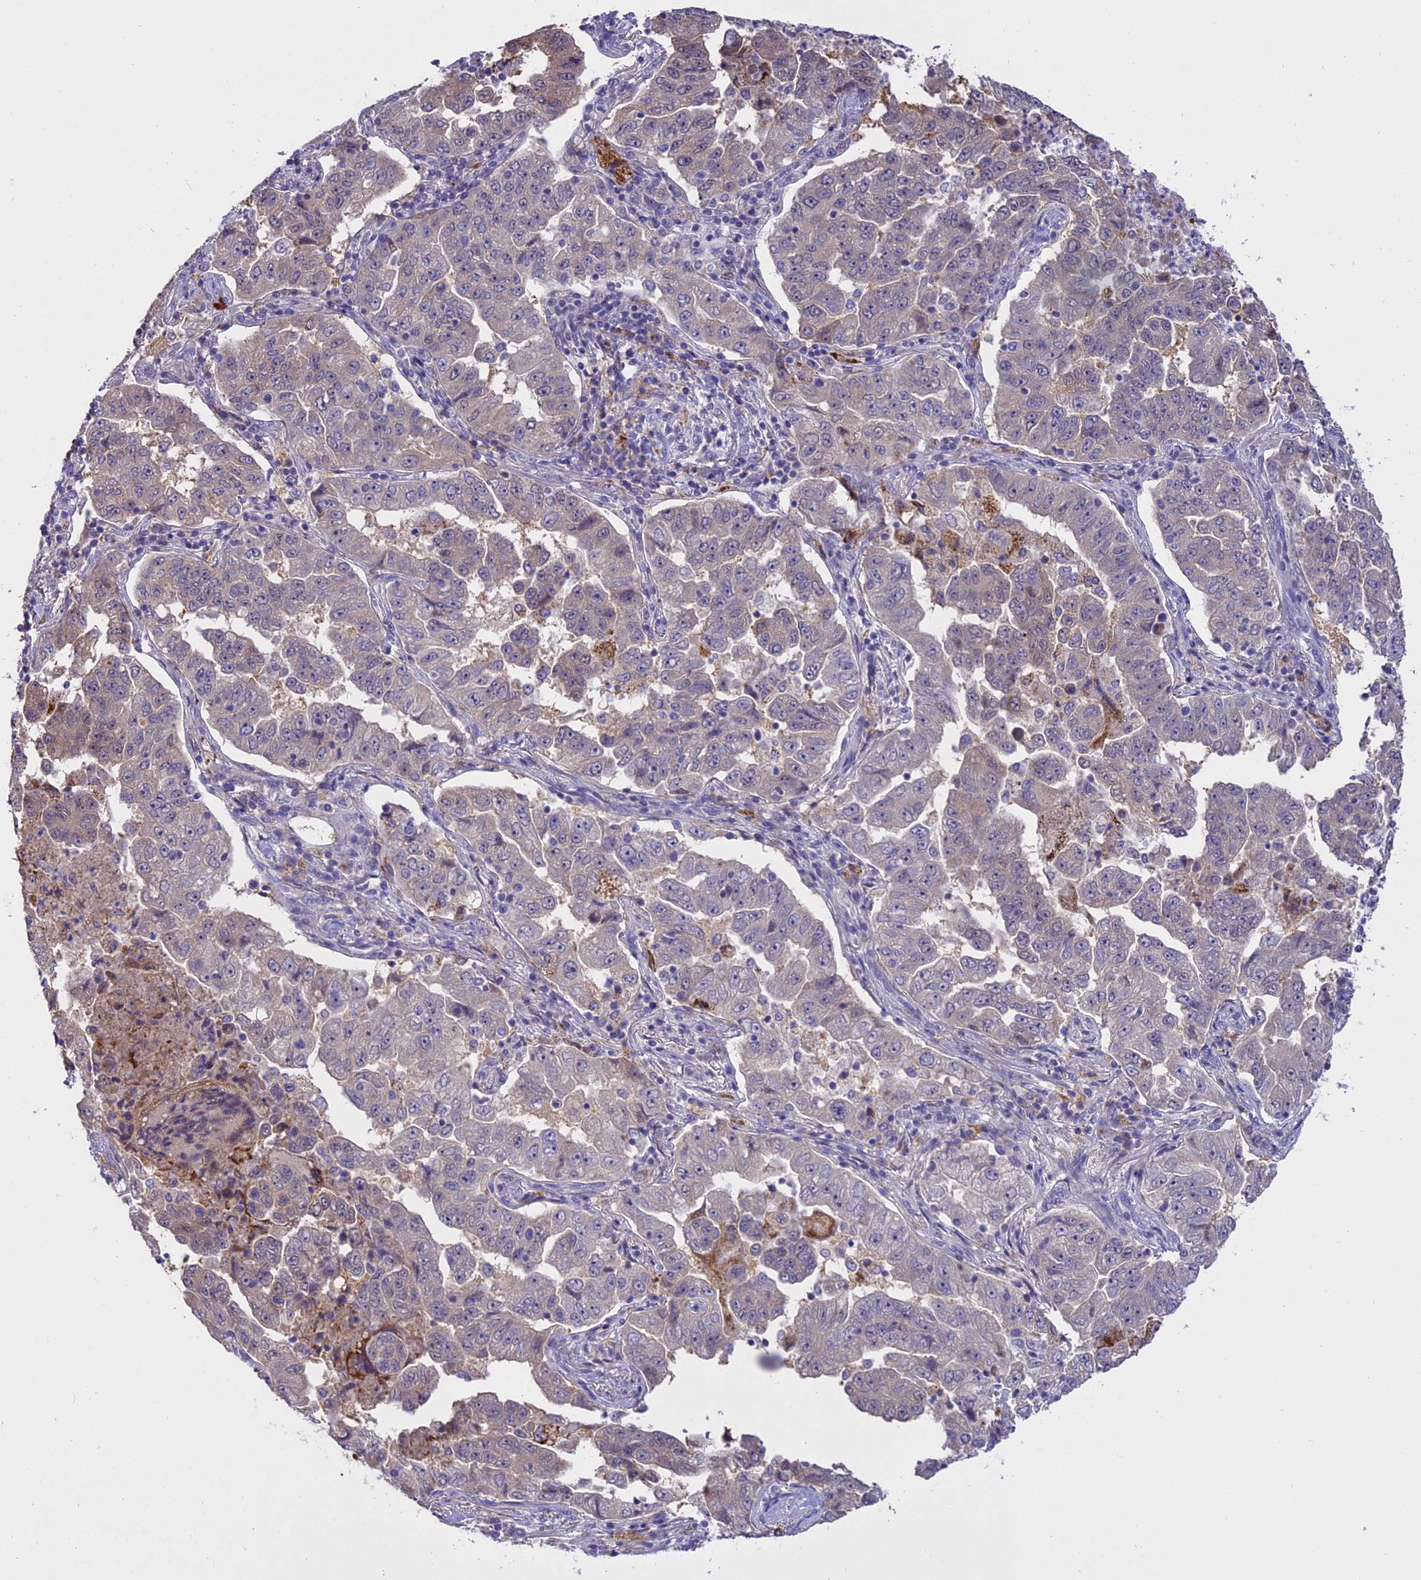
{"staining": {"intensity": "negative", "quantity": "none", "location": "none"}, "tissue": "lung cancer", "cell_type": "Tumor cells", "image_type": "cancer", "snomed": [{"axis": "morphology", "description": "Adenocarcinoma, NOS"}, {"axis": "topography", "description": "Lung"}], "caption": "Tumor cells show no significant expression in adenocarcinoma (lung).", "gene": "LYPD6", "patient": {"sex": "female", "age": 51}}